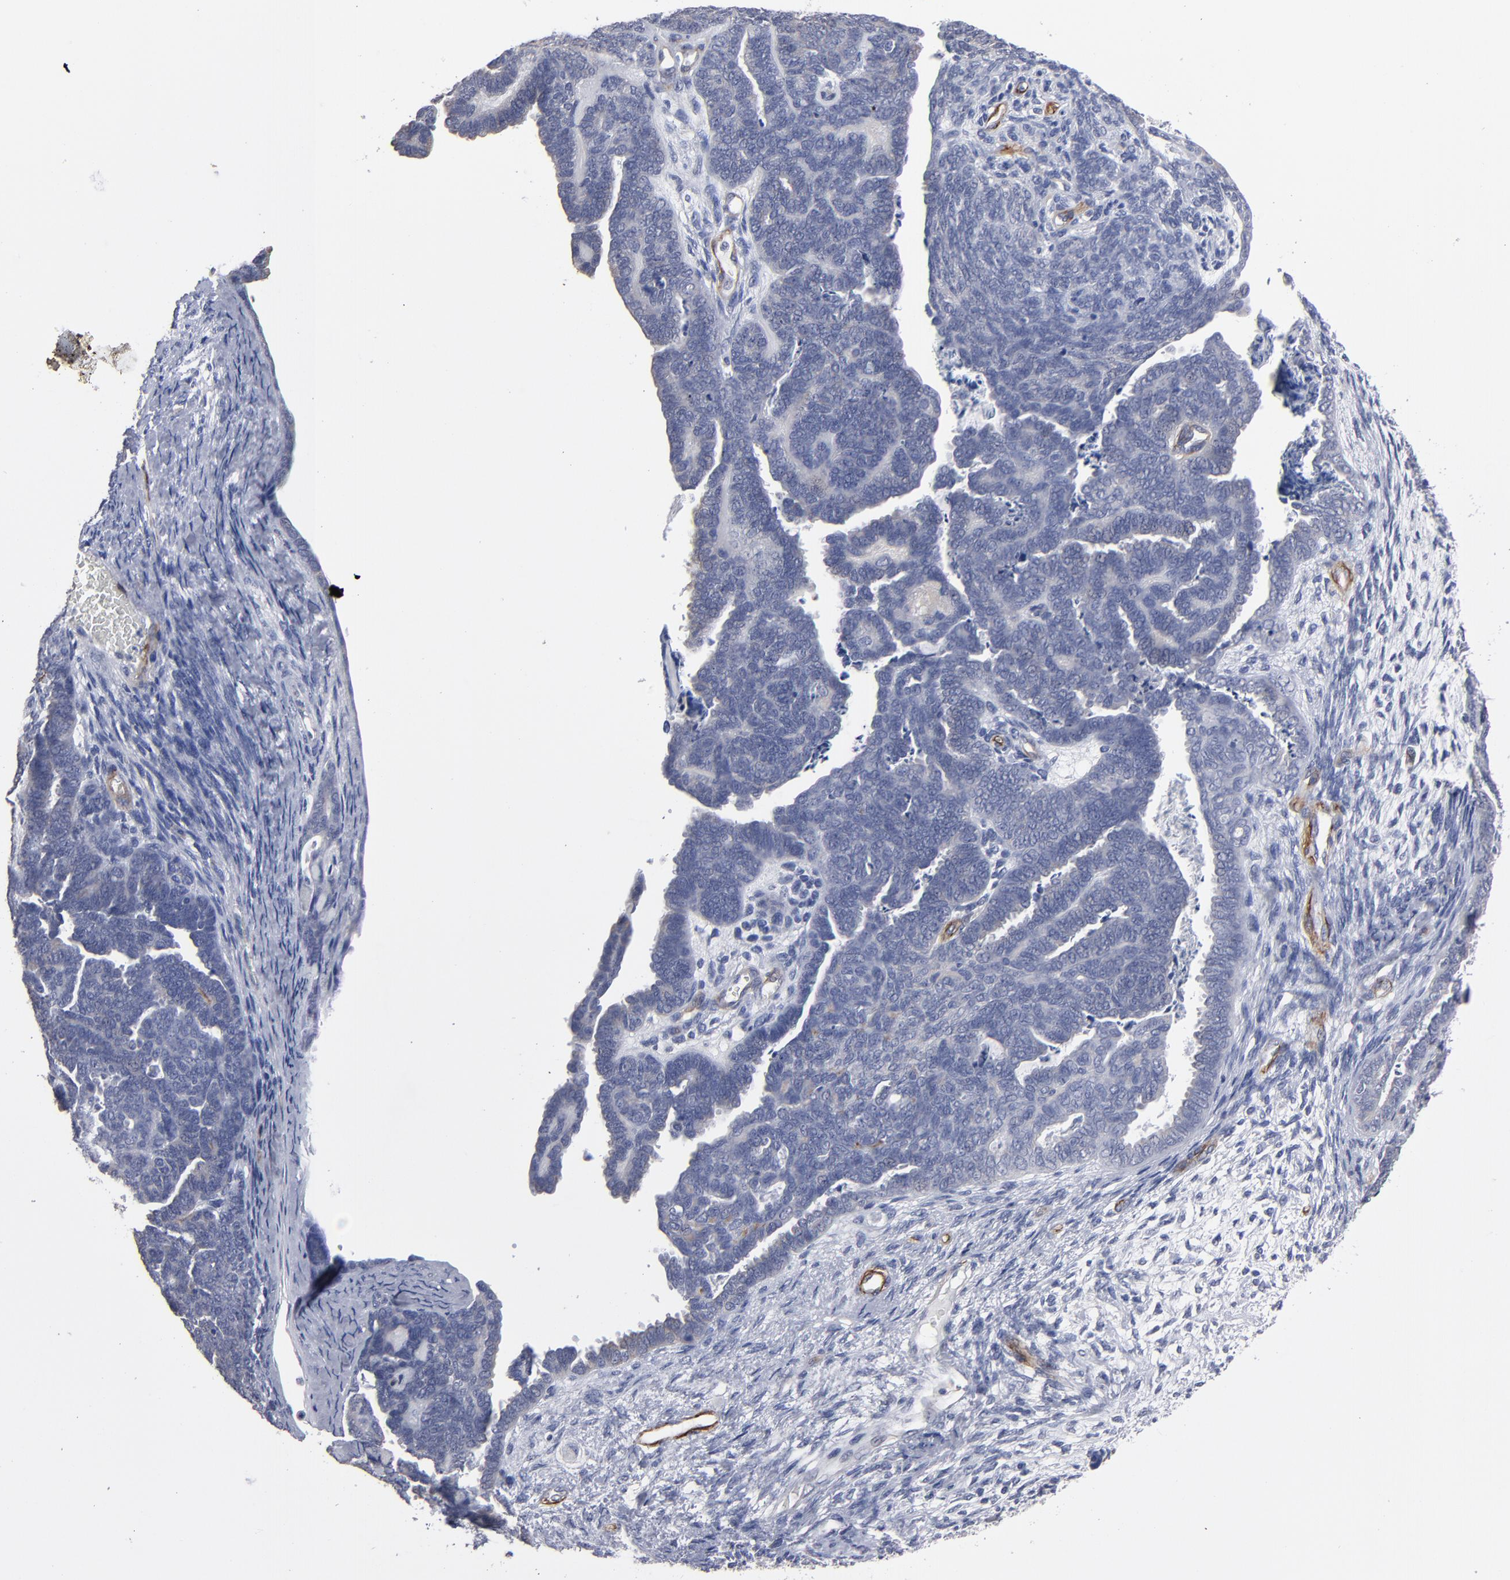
{"staining": {"intensity": "weak", "quantity": "<25%", "location": "cytoplasmic/membranous"}, "tissue": "endometrial cancer", "cell_type": "Tumor cells", "image_type": "cancer", "snomed": [{"axis": "morphology", "description": "Neoplasm, malignant, NOS"}, {"axis": "topography", "description": "Endometrium"}], "caption": "The photomicrograph demonstrates no significant positivity in tumor cells of endometrial malignant neoplasm.", "gene": "ZNF175", "patient": {"sex": "female", "age": 74}}